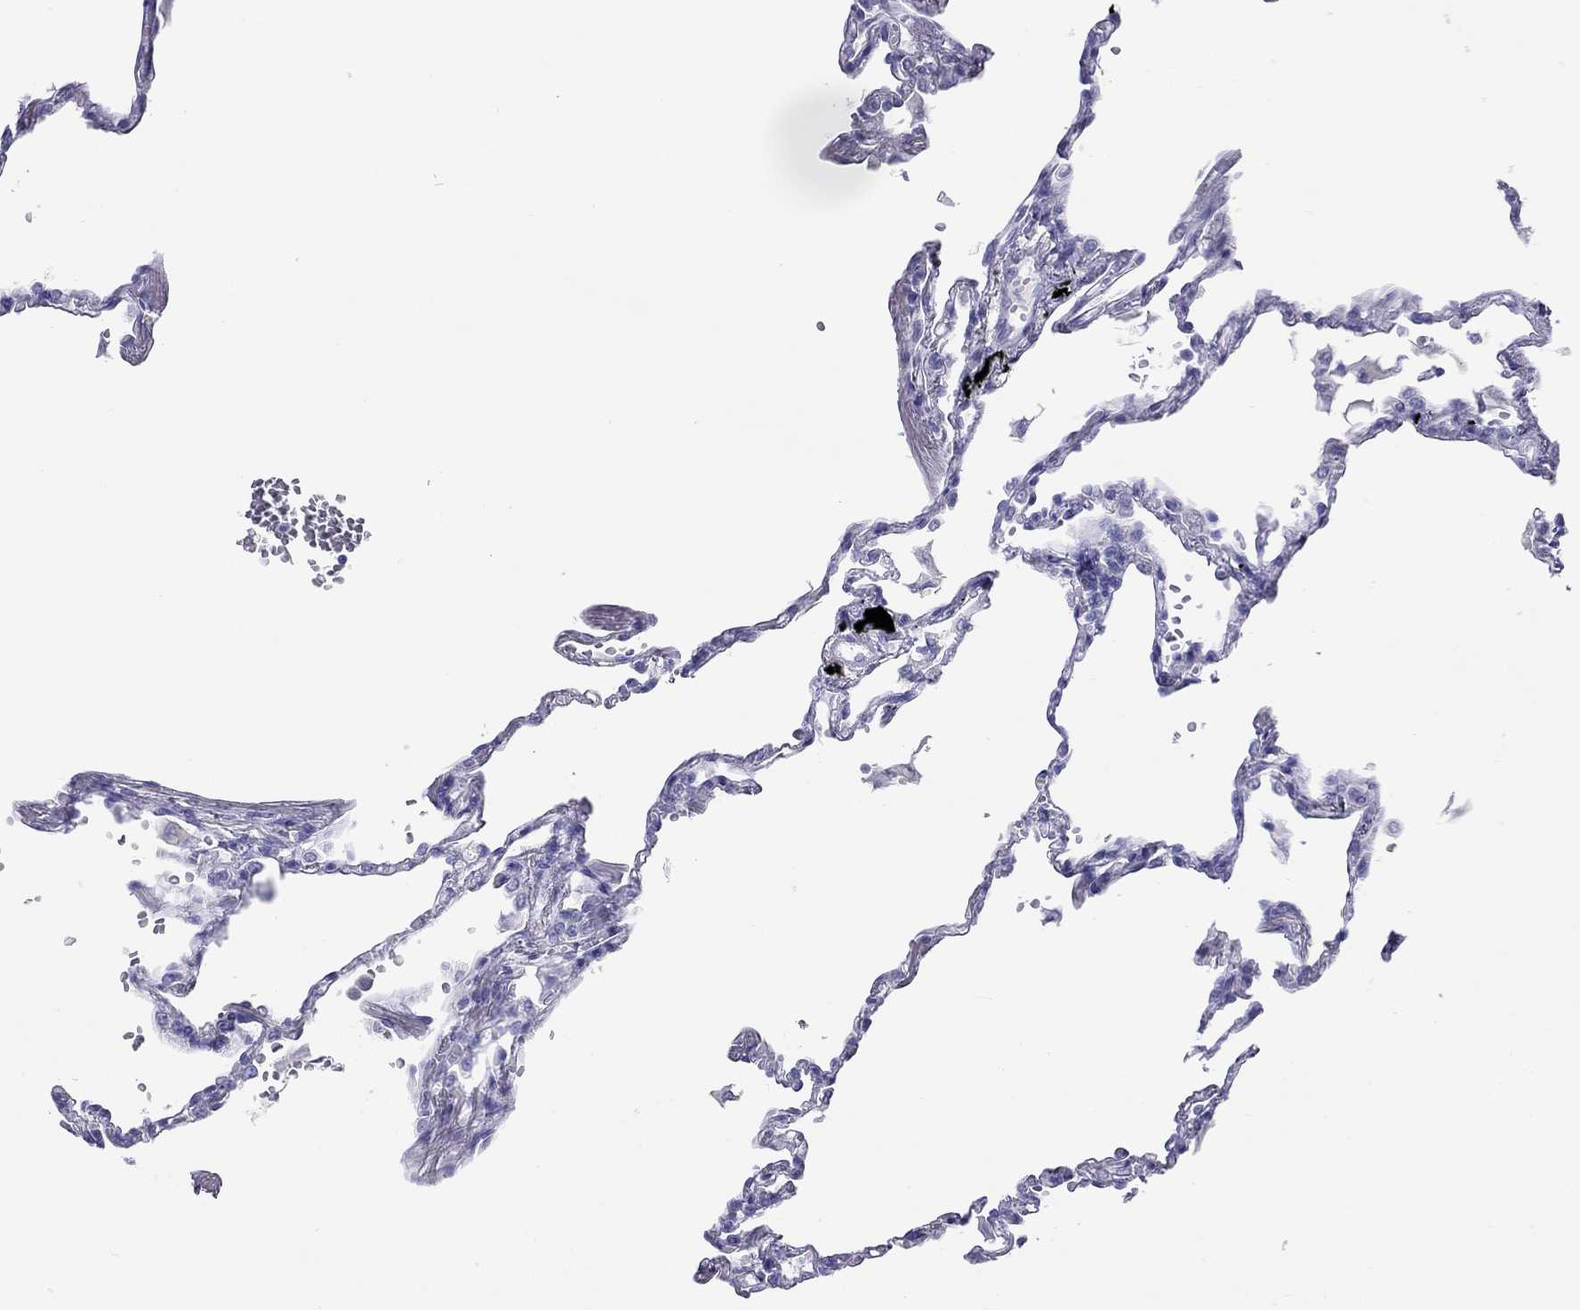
{"staining": {"intensity": "negative", "quantity": "none", "location": "none"}, "tissue": "lung", "cell_type": "Alveolar cells", "image_type": "normal", "snomed": [{"axis": "morphology", "description": "Normal tissue, NOS"}, {"axis": "topography", "description": "Lung"}], "caption": "A micrograph of lung stained for a protein reveals no brown staining in alveolar cells.", "gene": "HLA", "patient": {"sex": "male", "age": 78}}